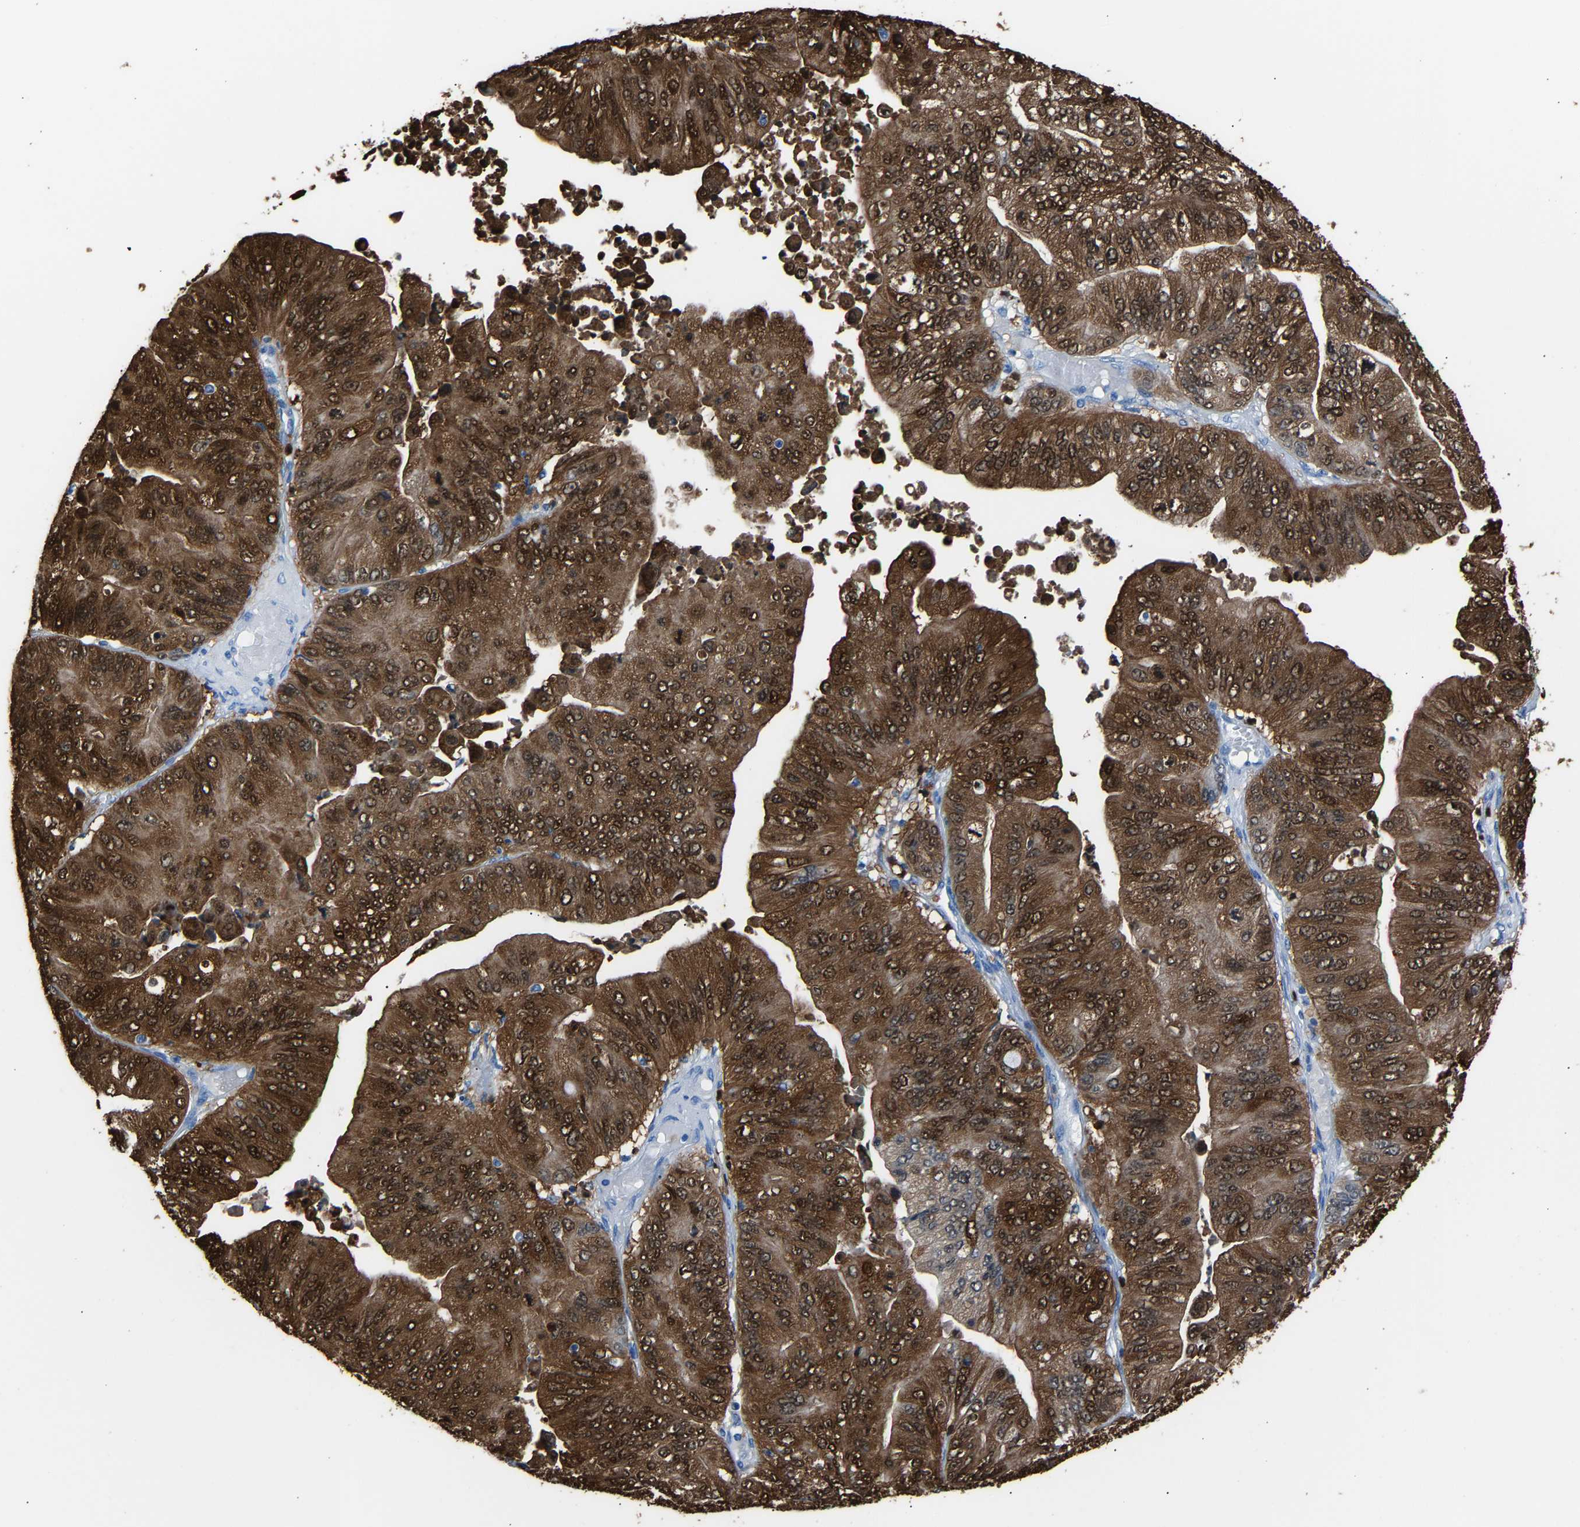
{"staining": {"intensity": "strong", "quantity": ">75%", "location": "cytoplasmic/membranous,nuclear"}, "tissue": "ovarian cancer", "cell_type": "Tumor cells", "image_type": "cancer", "snomed": [{"axis": "morphology", "description": "Cystadenocarcinoma, mucinous, NOS"}, {"axis": "topography", "description": "Ovary"}], "caption": "Mucinous cystadenocarcinoma (ovarian) stained with immunohistochemistry (IHC) reveals strong cytoplasmic/membranous and nuclear positivity in approximately >75% of tumor cells.", "gene": "S100P", "patient": {"sex": "female", "age": 61}}